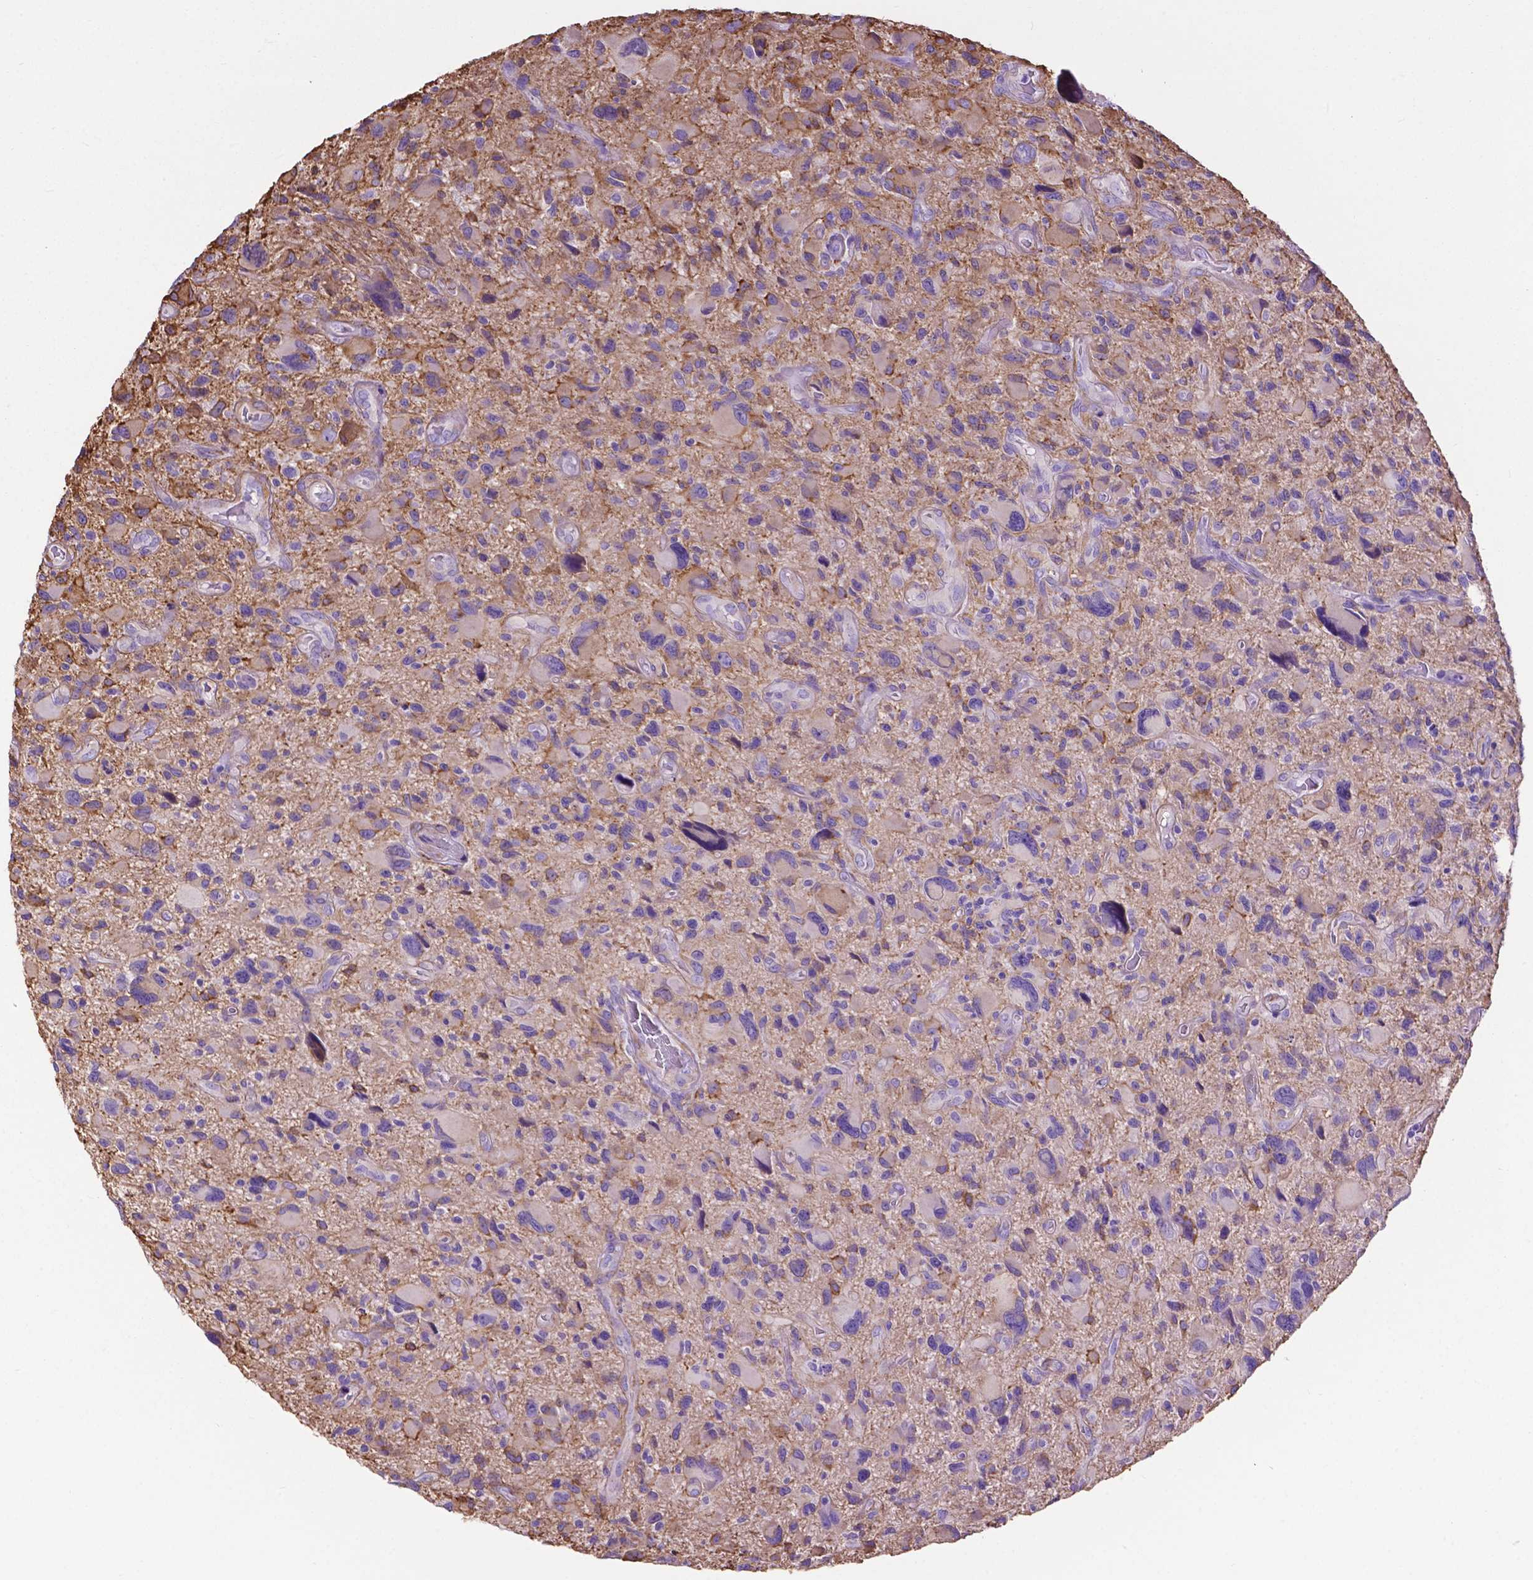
{"staining": {"intensity": "moderate", "quantity": "25%-75%", "location": "cytoplasmic/membranous"}, "tissue": "glioma", "cell_type": "Tumor cells", "image_type": "cancer", "snomed": [{"axis": "morphology", "description": "Glioma, malignant, NOS"}, {"axis": "morphology", "description": "Glioma, malignant, High grade"}, {"axis": "topography", "description": "Brain"}], "caption": "This is an image of immunohistochemistry (IHC) staining of glioma, which shows moderate positivity in the cytoplasmic/membranous of tumor cells.", "gene": "PCDHA12", "patient": {"sex": "female", "age": 71}}